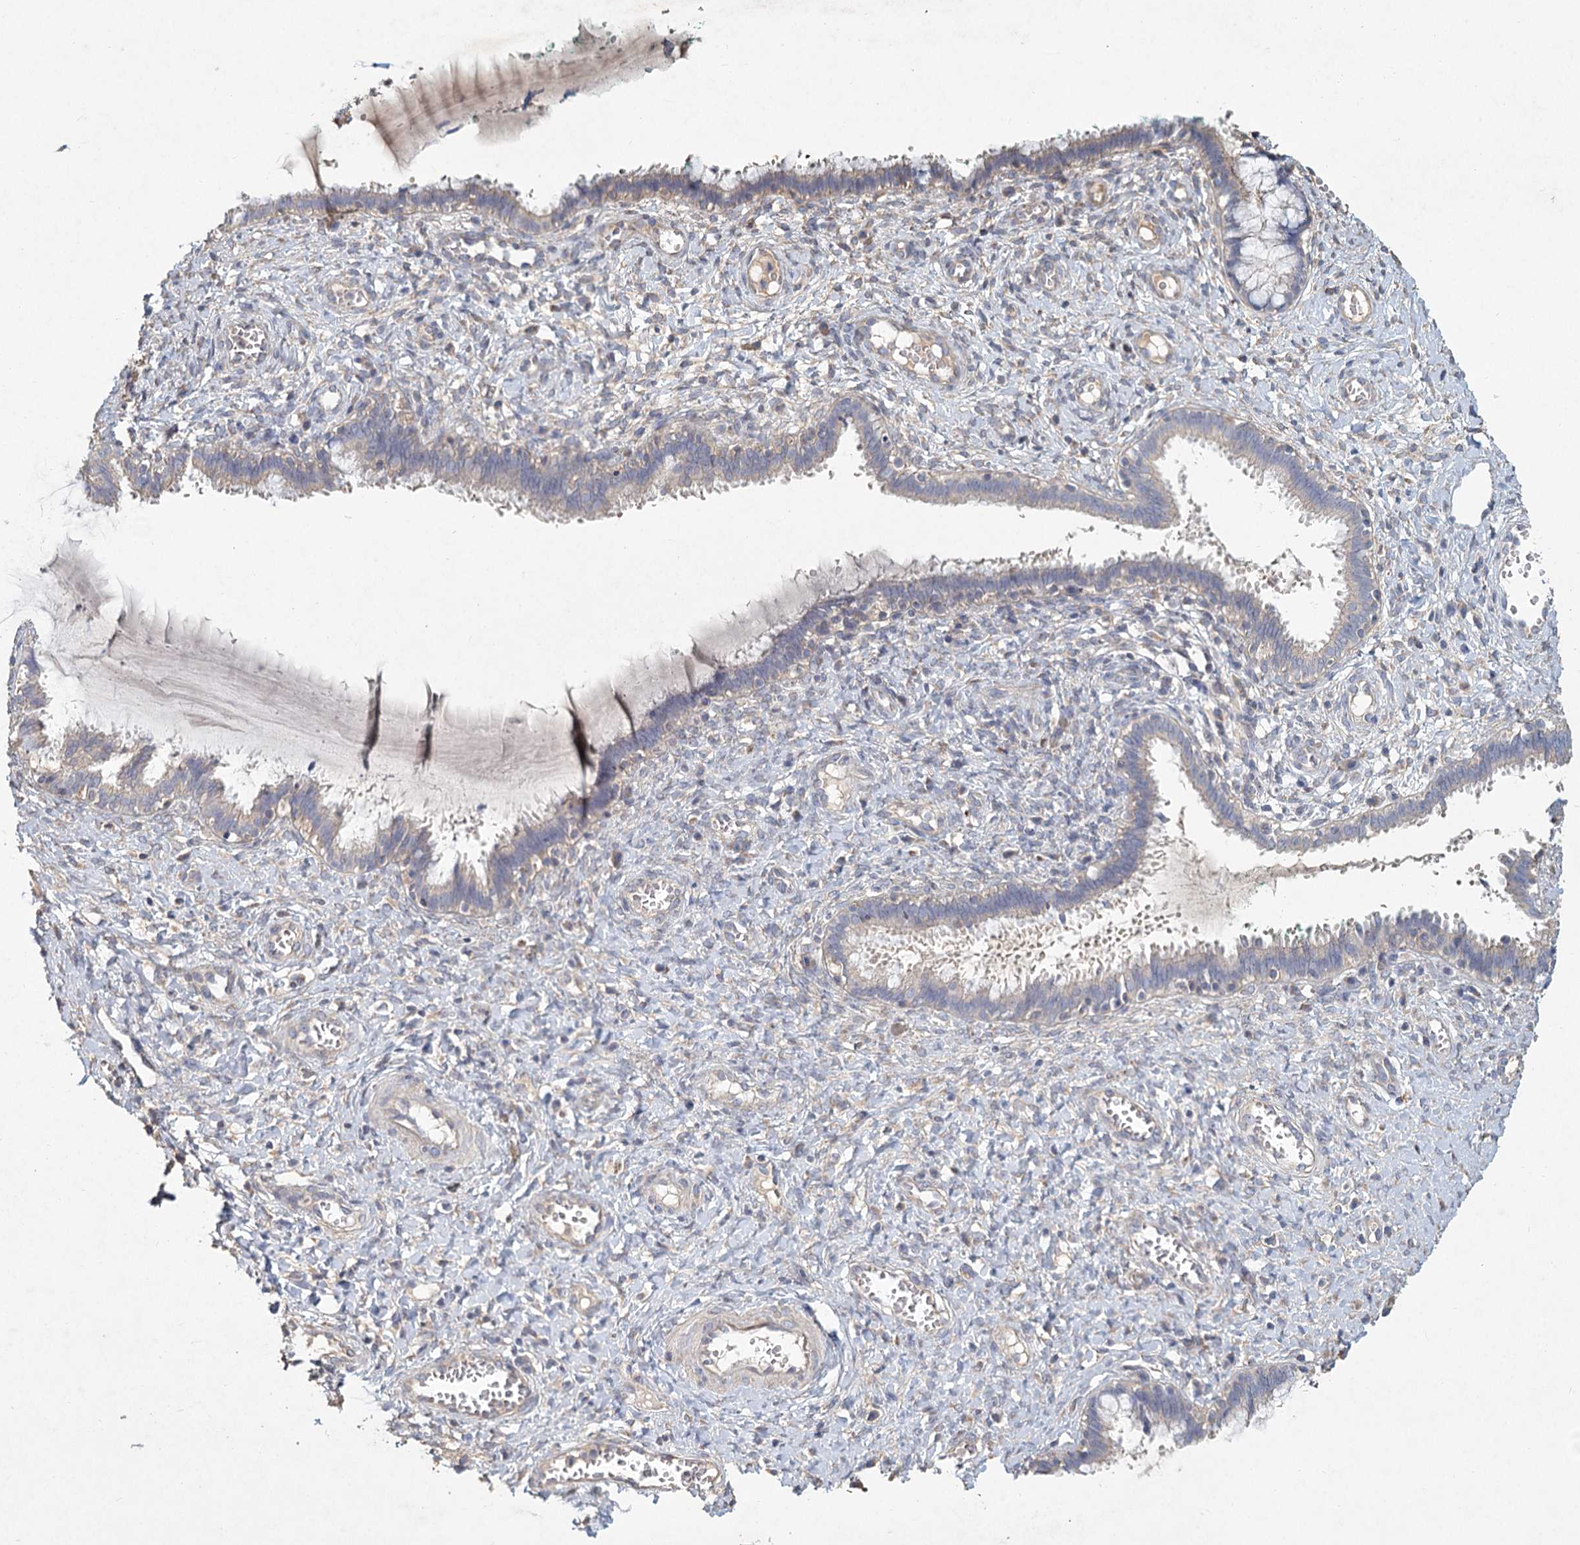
{"staining": {"intensity": "weak", "quantity": "<25%", "location": "cytoplasmic/membranous"}, "tissue": "cervix", "cell_type": "Glandular cells", "image_type": "normal", "snomed": [{"axis": "morphology", "description": "Normal tissue, NOS"}, {"axis": "morphology", "description": "Adenocarcinoma, NOS"}, {"axis": "topography", "description": "Cervix"}], "caption": "DAB immunohistochemical staining of benign human cervix demonstrates no significant staining in glandular cells.", "gene": "HES2", "patient": {"sex": "female", "age": 29}}